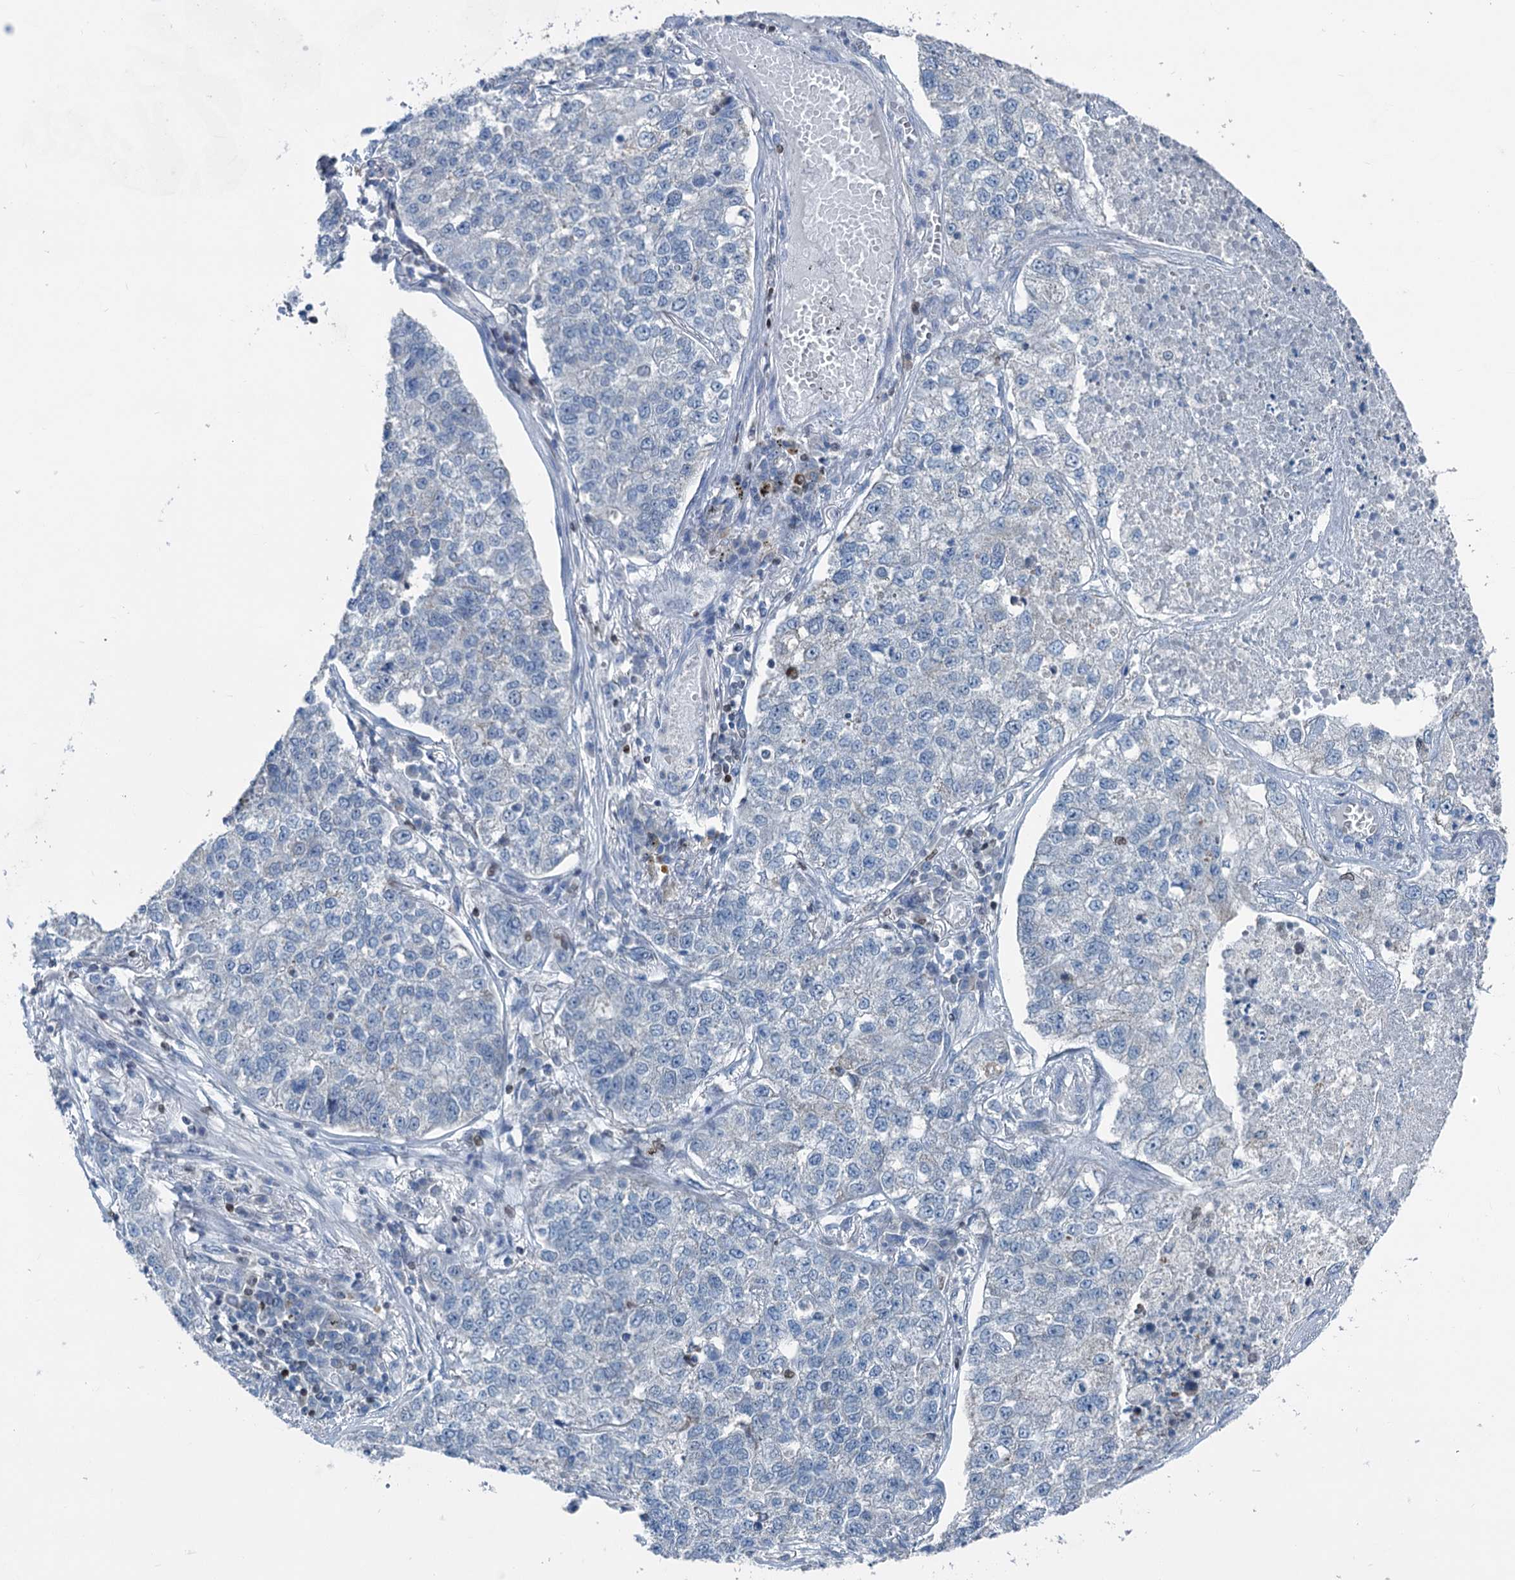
{"staining": {"intensity": "negative", "quantity": "none", "location": "none"}, "tissue": "lung cancer", "cell_type": "Tumor cells", "image_type": "cancer", "snomed": [{"axis": "morphology", "description": "Adenocarcinoma, NOS"}, {"axis": "topography", "description": "Lung"}], "caption": "The histopathology image exhibits no significant expression in tumor cells of lung cancer.", "gene": "ELP4", "patient": {"sex": "male", "age": 49}}